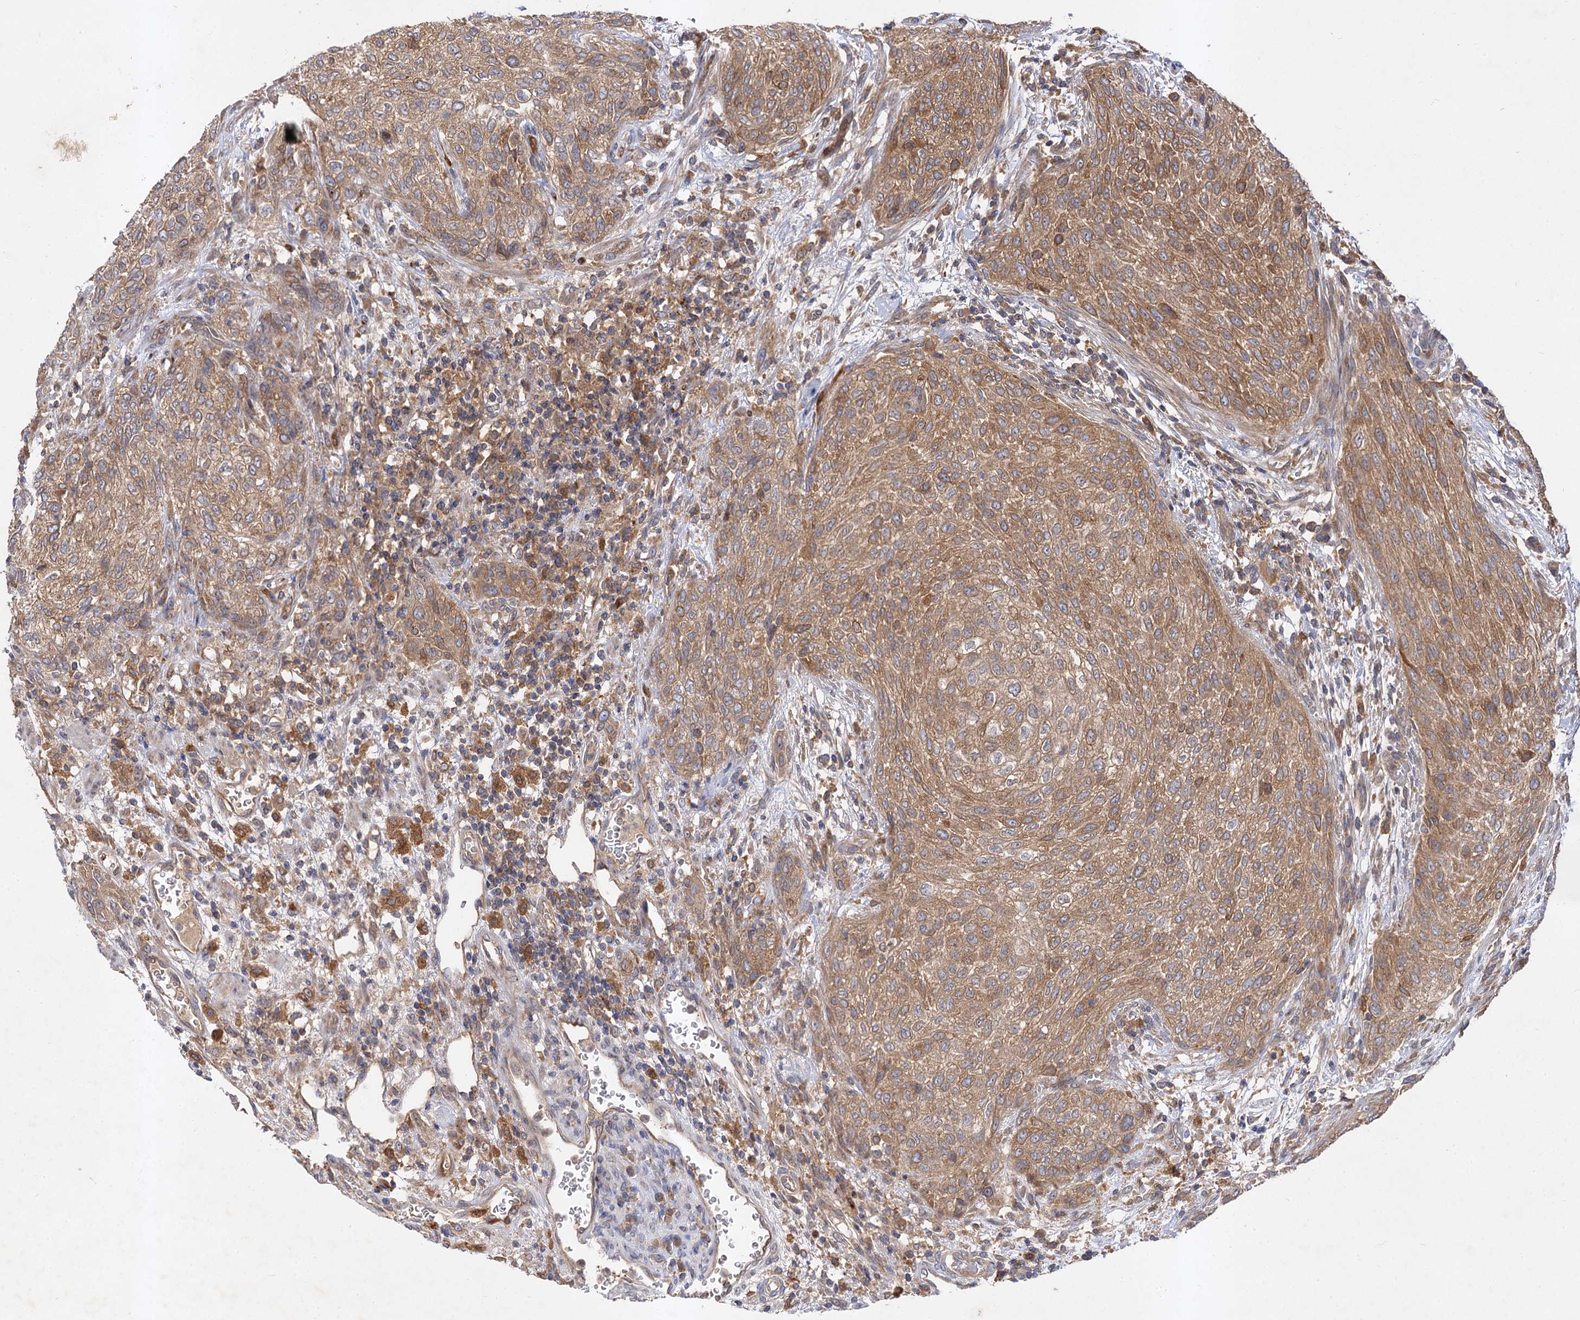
{"staining": {"intensity": "moderate", "quantity": ">75%", "location": "cytoplasmic/membranous"}, "tissue": "urothelial cancer", "cell_type": "Tumor cells", "image_type": "cancer", "snomed": [{"axis": "morphology", "description": "Urothelial carcinoma, High grade"}, {"axis": "topography", "description": "Urinary bladder"}], "caption": "Brown immunohistochemical staining in high-grade urothelial carcinoma displays moderate cytoplasmic/membranous expression in about >75% of tumor cells.", "gene": "PATL1", "patient": {"sex": "male", "age": 35}}